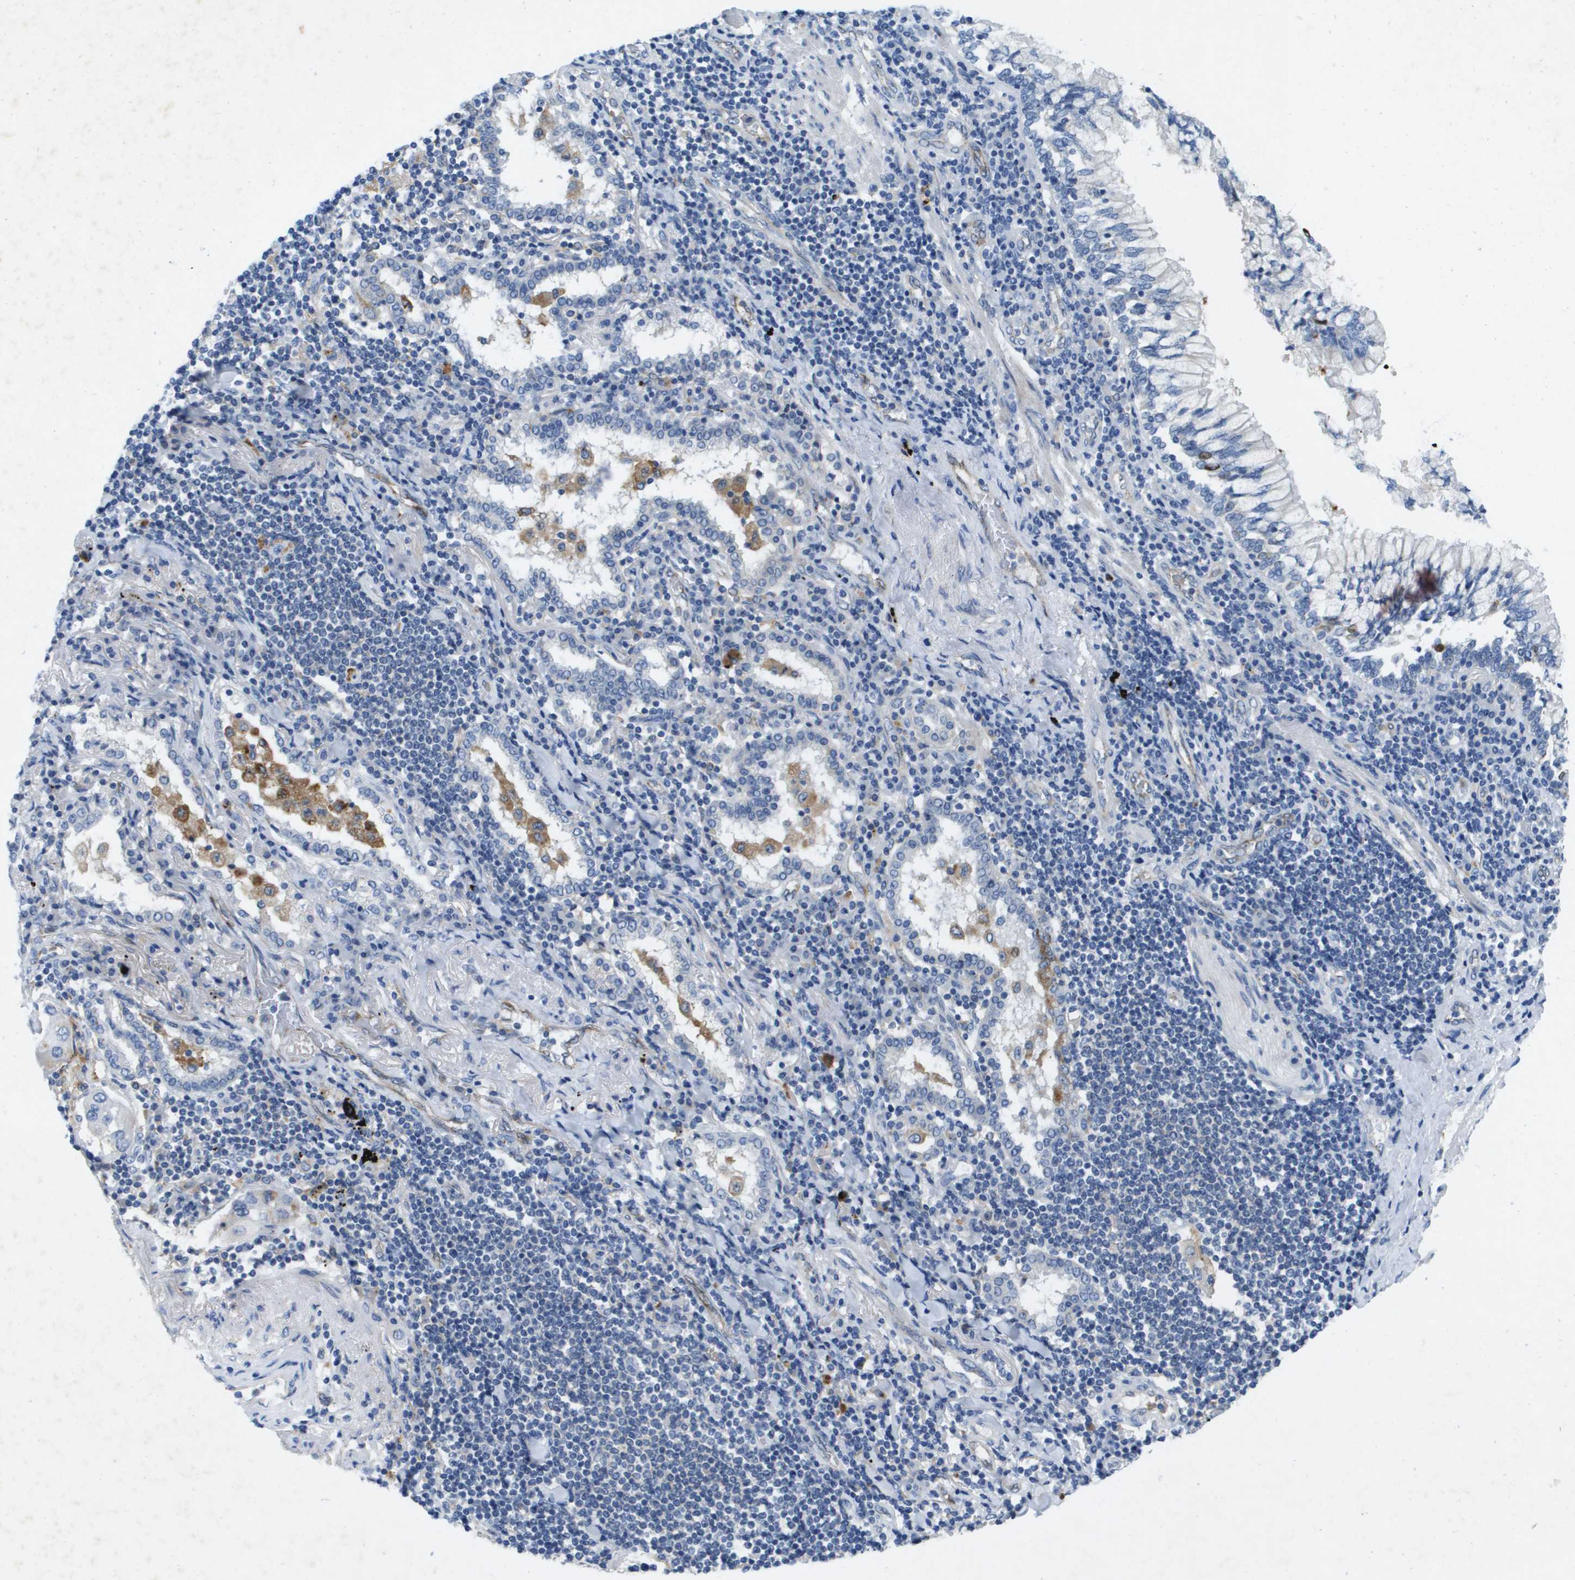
{"staining": {"intensity": "negative", "quantity": "none", "location": "none"}, "tissue": "lung cancer", "cell_type": "Tumor cells", "image_type": "cancer", "snomed": [{"axis": "morphology", "description": "Adenocarcinoma, NOS"}, {"axis": "topography", "description": "Lung"}], "caption": "This is an immunohistochemistry histopathology image of human lung cancer. There is no expression in tumor cells.", "gene": "LIPG", "patient": {"sex": "female", "age": 65}}